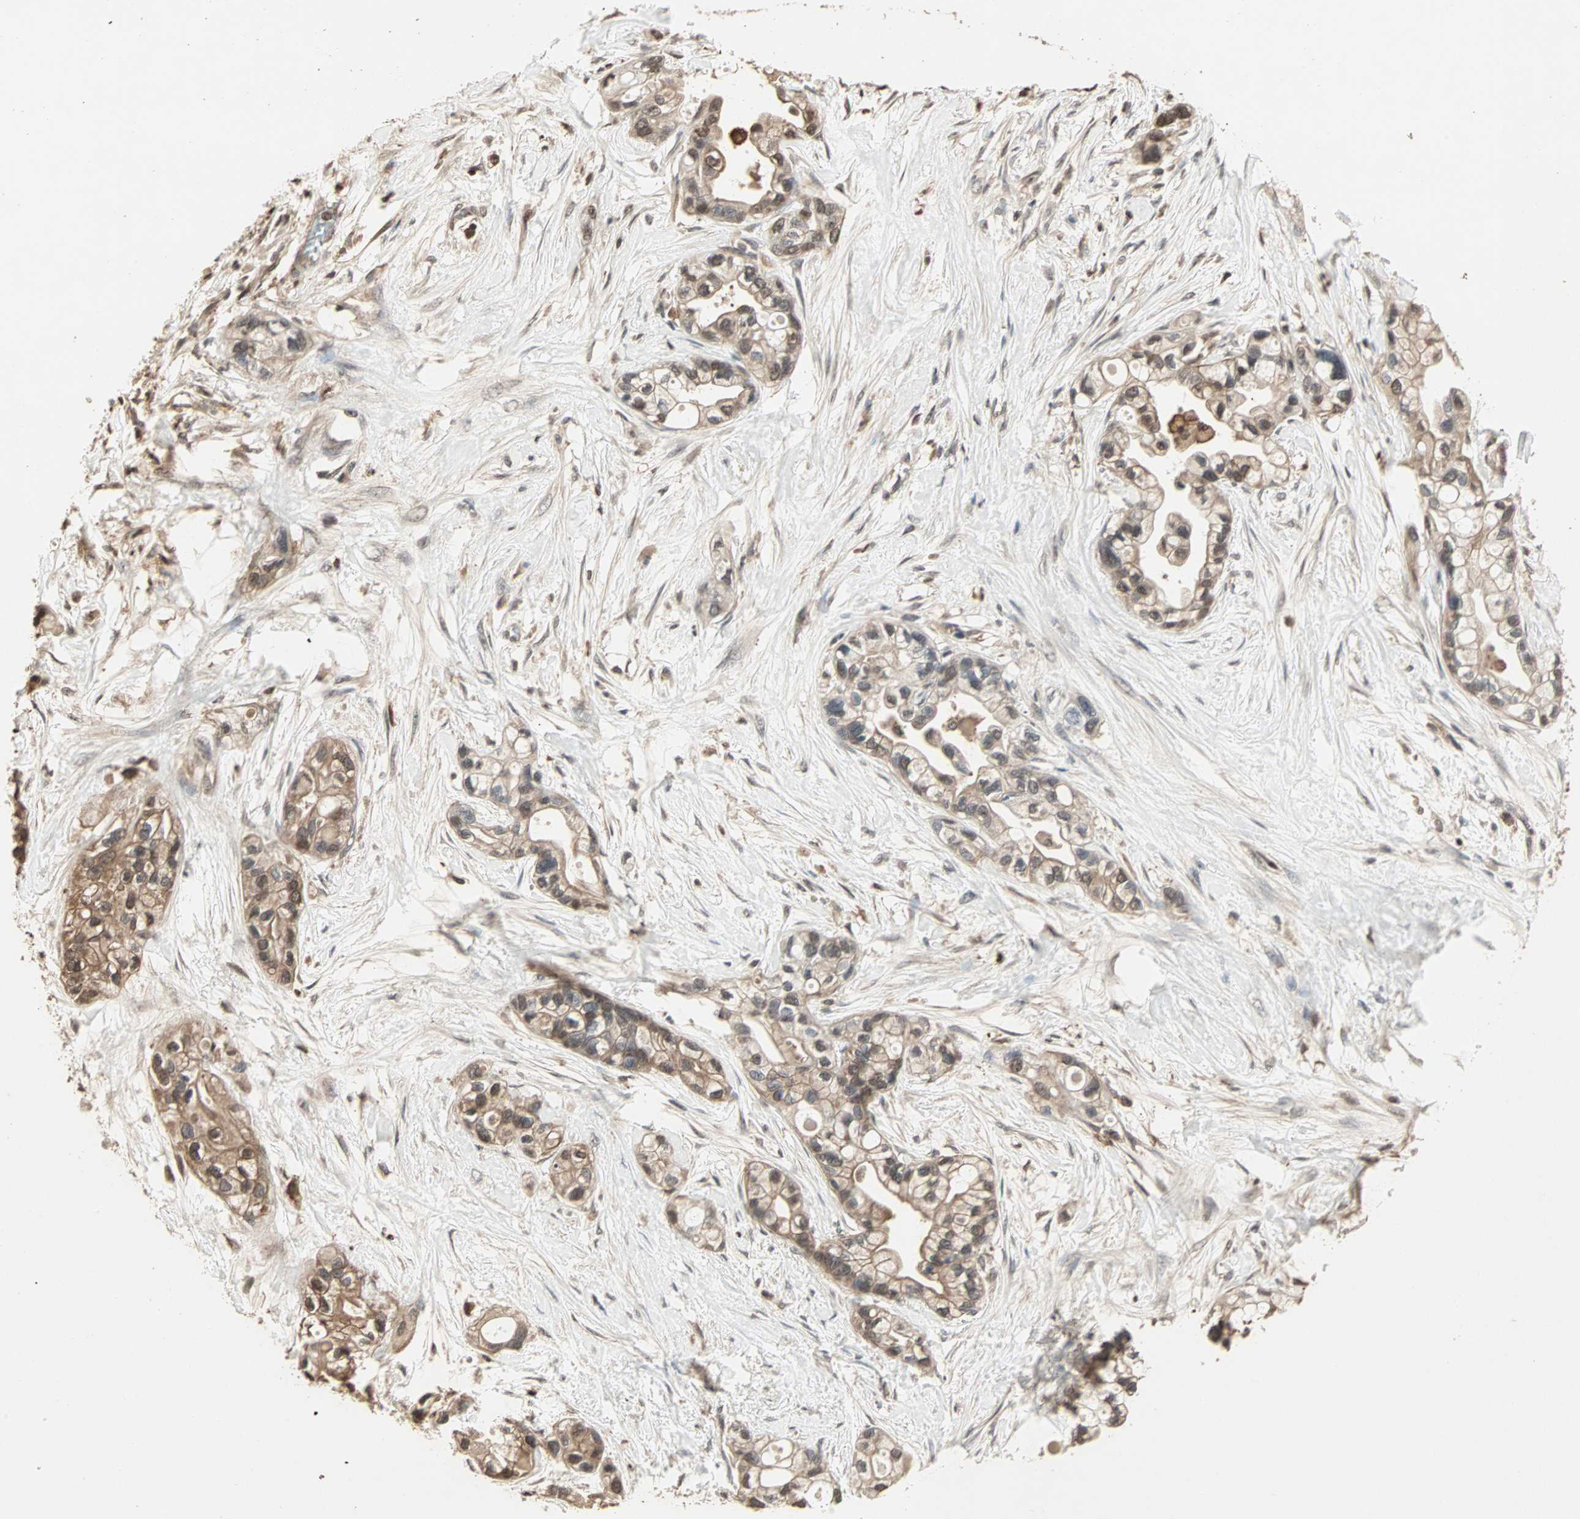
{"staining": {"intensity": "moderate", "quantity": ">75%", "location": "cytoplasmic/membranous,nuclear"}, "tissue": "pancreatic cancer", "cell_type": "Tumor cells", "image_type": "cancer", "snomed": [{"axis": "morphology", "description": "Adenocarcinoma, NOS"}, {"axis": "topography", "description": "Pancreas"}], "caption": "A medium amount of moderate cytoplasmic/membranous and nuclear staining is identified in about >75% of tumor cells in pancreatic cancer tissue.", "gene": "DRG2", "patient": {"sex": "female", "age": 77}}